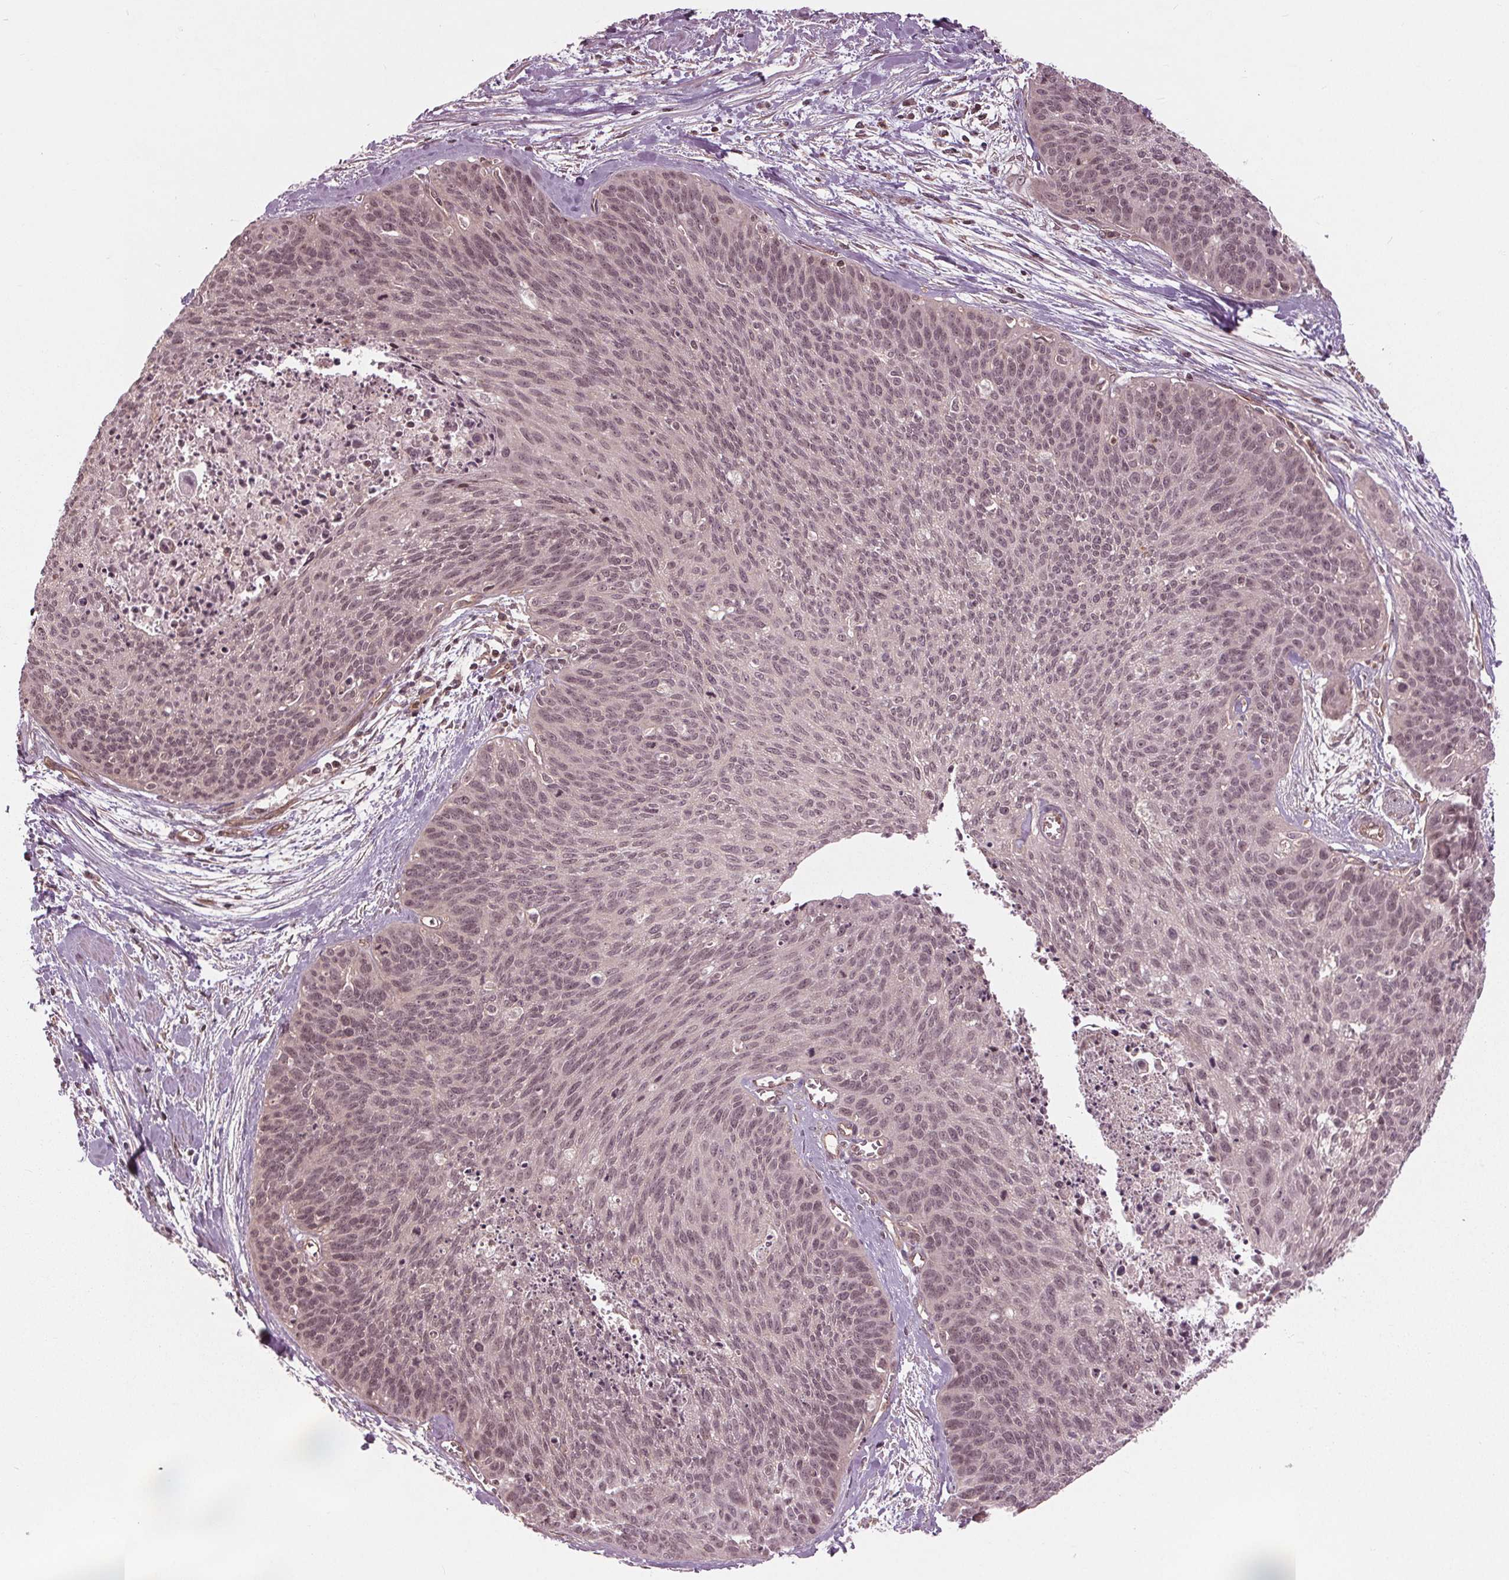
{"staining": {"intensity": "weak", "quantity": "<25%", "location": "nuclear"}, "tissue": "cervical cancer", "cell_type": "Tumor cells", "image_type": "cancer", "snomed": [{"axis": "morphology", "description": "Squamous cell carcinoma, NOS"}, {"axis": "topography", "description": "Cervix"}], "caption": "IHC of cervical squamous cell carcinoma demonstrates no positivity in tumor cells.", "gene": "BTBD1", "patient": {"sex": "female", "age": 55}}